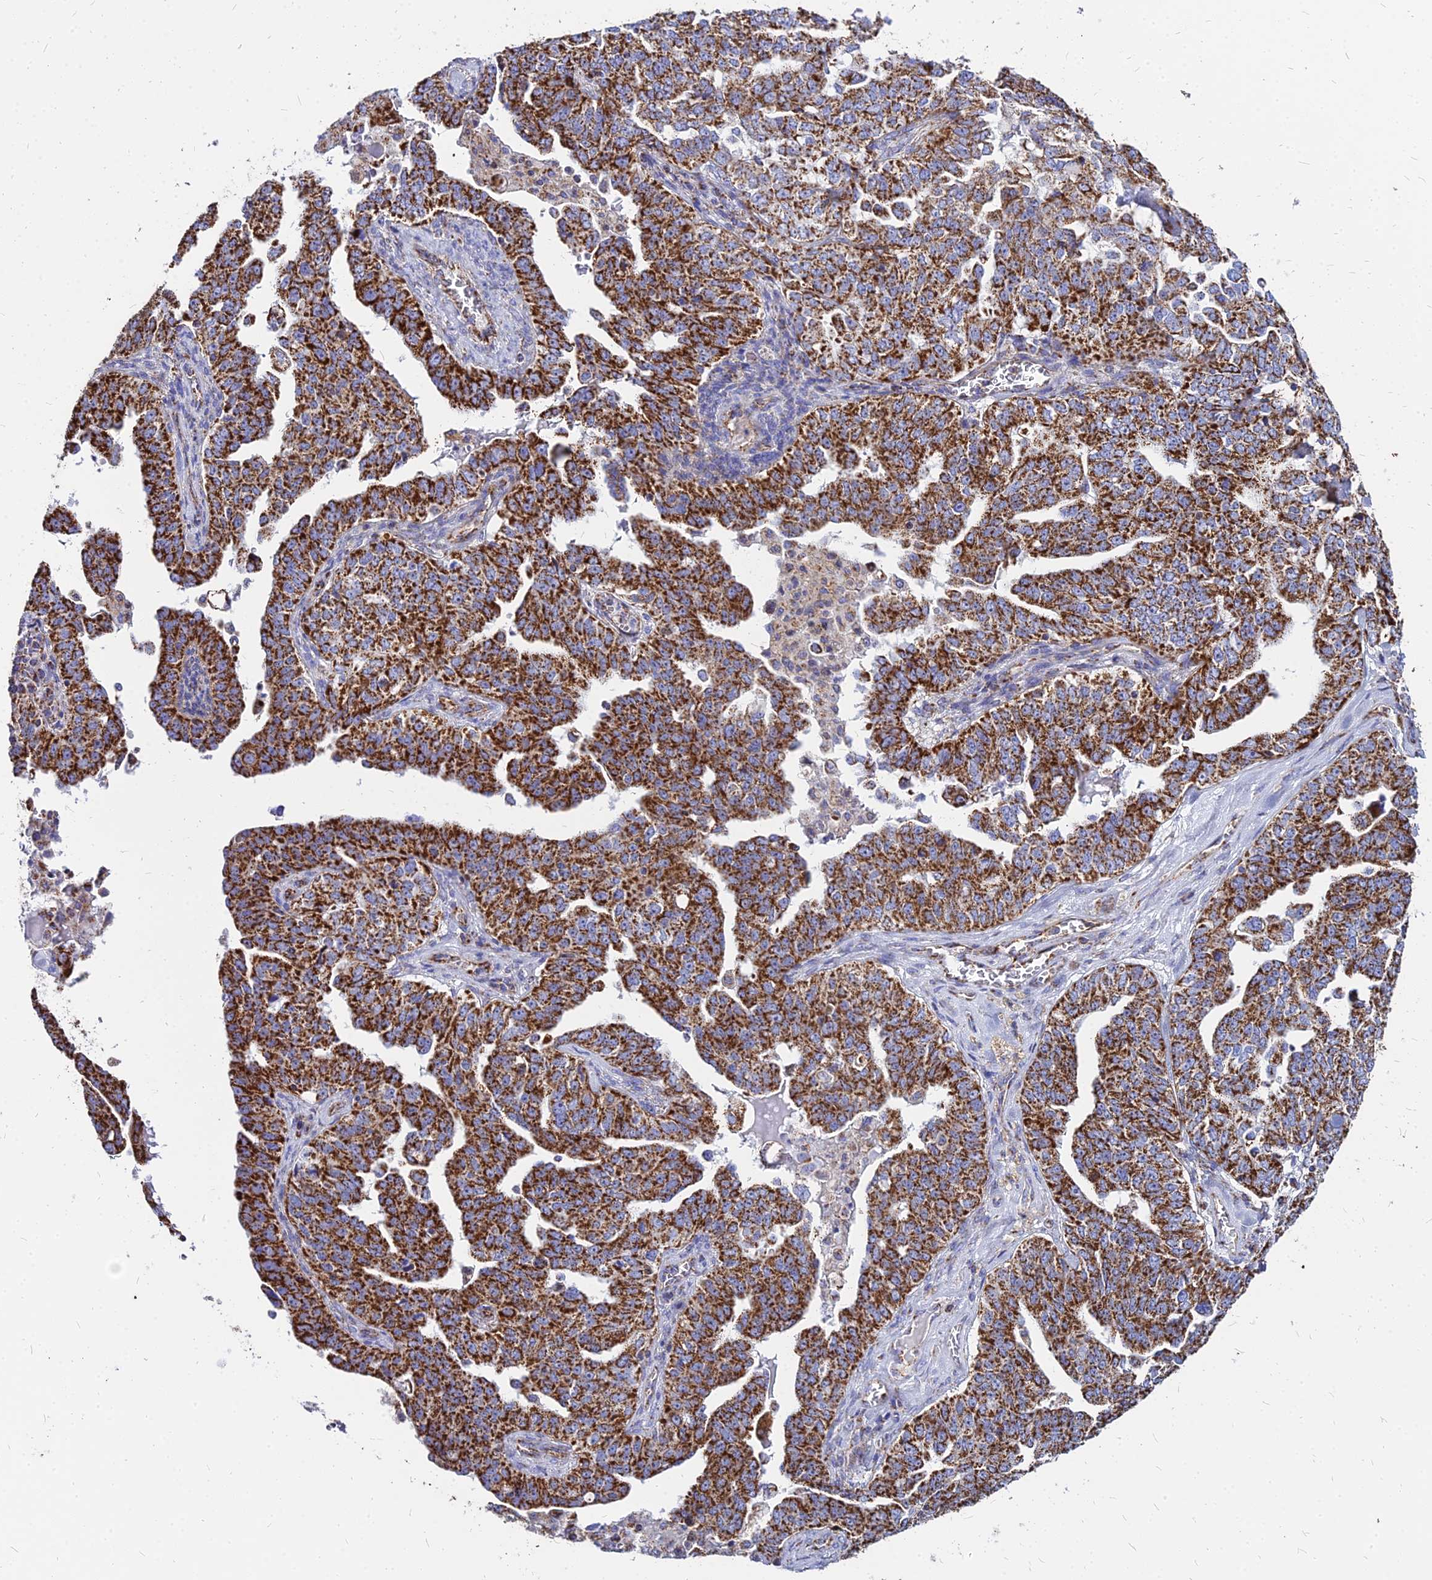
{"staining": {"intensity": "strong", "quantity": ">75%", "location": "cytoplasmic/membranous"}, "tissue": "ovarian cancer", "cell_type": "Tumor cells", "image_type": "cancer", "snomed": [{"axis": "morphology", "description": "Carcinoma, endometroid"}, {"axis": "topography", "description": "Ovary"}], "caption": "Protein staining of ovarian cancer (endometroid carcinoma) tissue reveals strong cytoplasmic/membranous staining in about >75% of tumor cells. Using DAB (3,3'-diaminobenzidine) (brown) and hematoxylin (blue) stains, captured at high magnification using brightfield microscopy.", "gene": "DLD", "patient": {"sex": "female", "age": 62}}